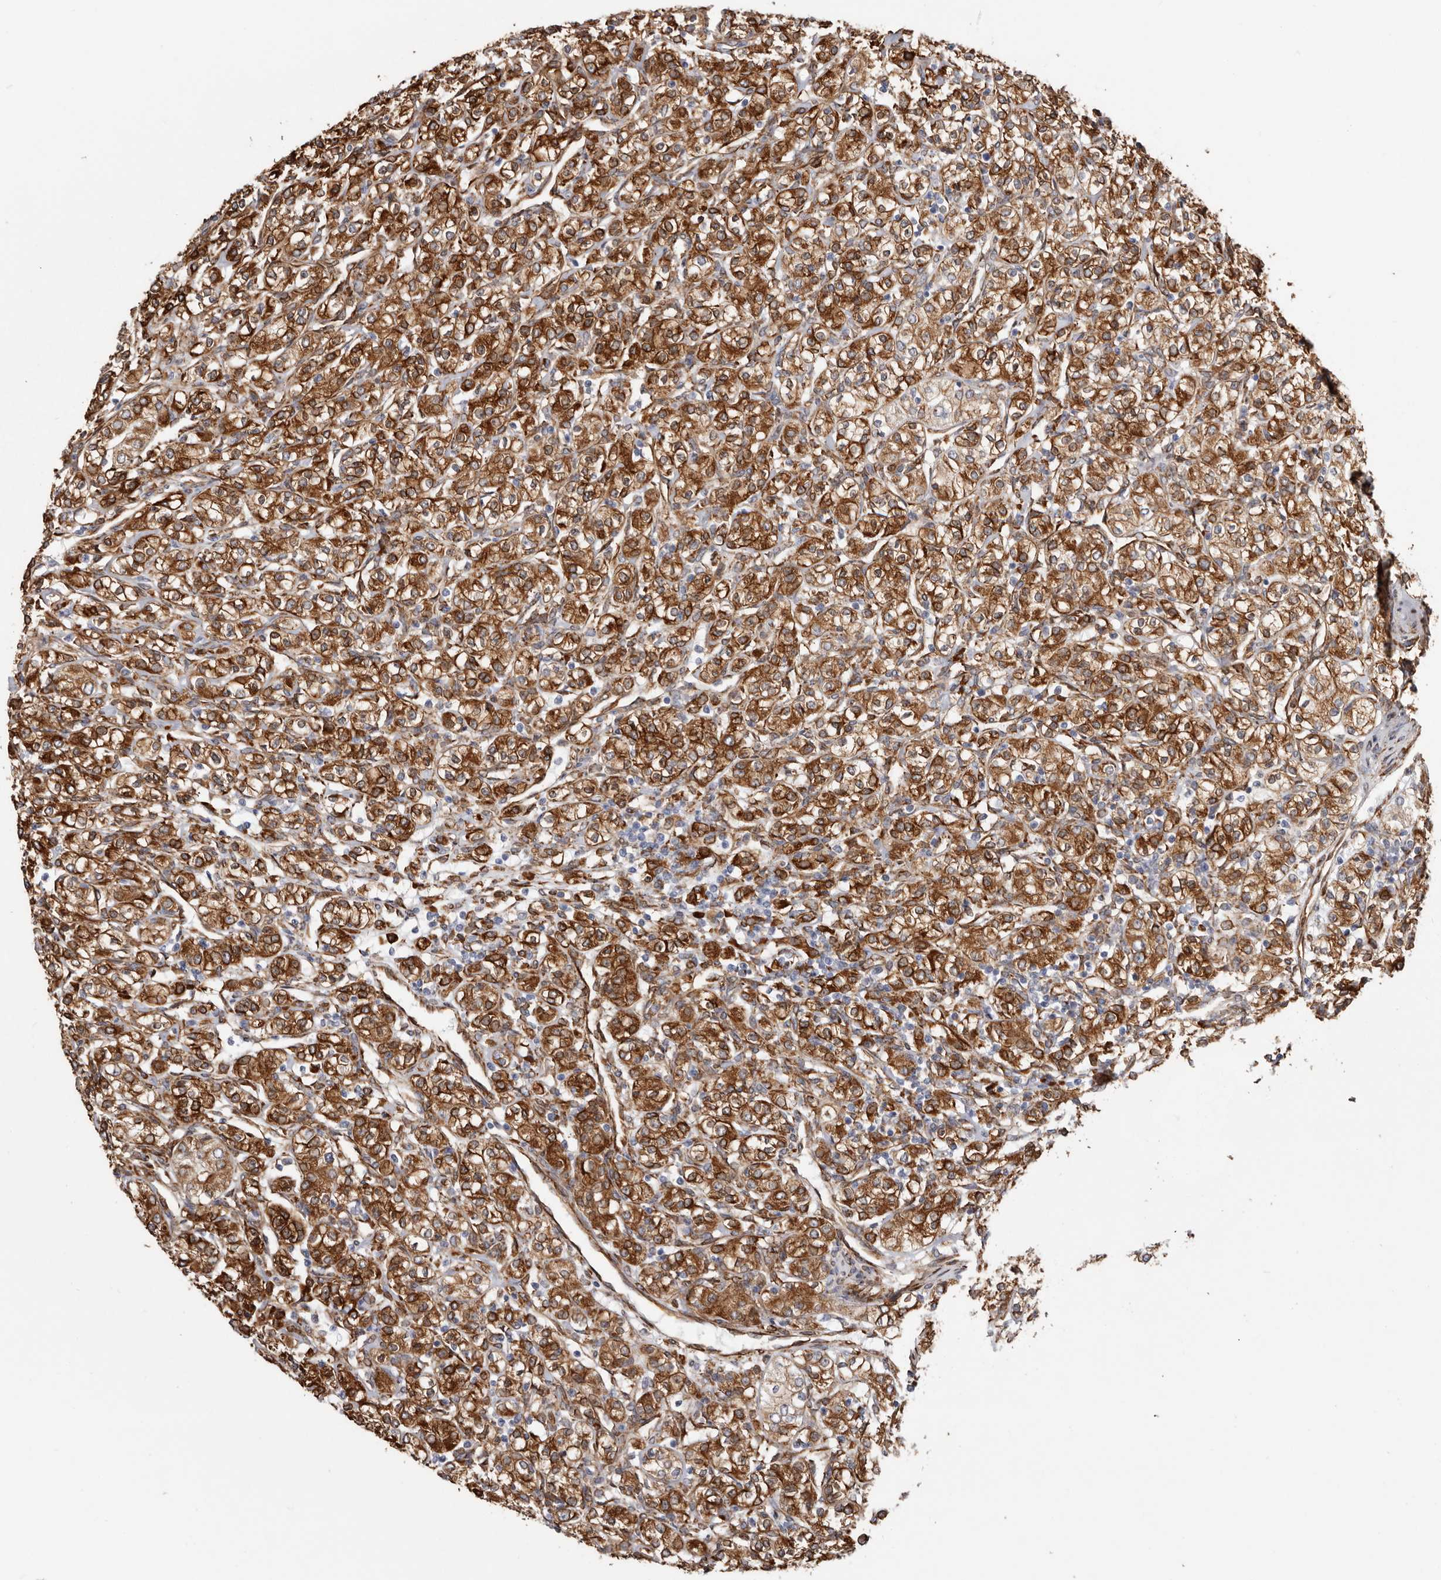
{"staining": {"intensity": "strong", "quantity": ">75%", "location": "cytoplasmic/membranous"}, "tissue": "renal cancer", "cell_type": "Tumor cells", "image_type": "cancer", "snomed": [{"axis": "morphology", "description": "Adenocarcinoma, NOS"}, {"axis": "topography", "description": "Kidney"}], "caption": "DAB immunohistochemical staining of renal cancer exhibits strong cytoplasmic/membranous protein expression in about >75% of tumor cells. The protein of interest is shown in brown color, while the nuclei are stained blue.", "gene": "SEMA3E", "patient": {"sex": "male", "age": 77}}